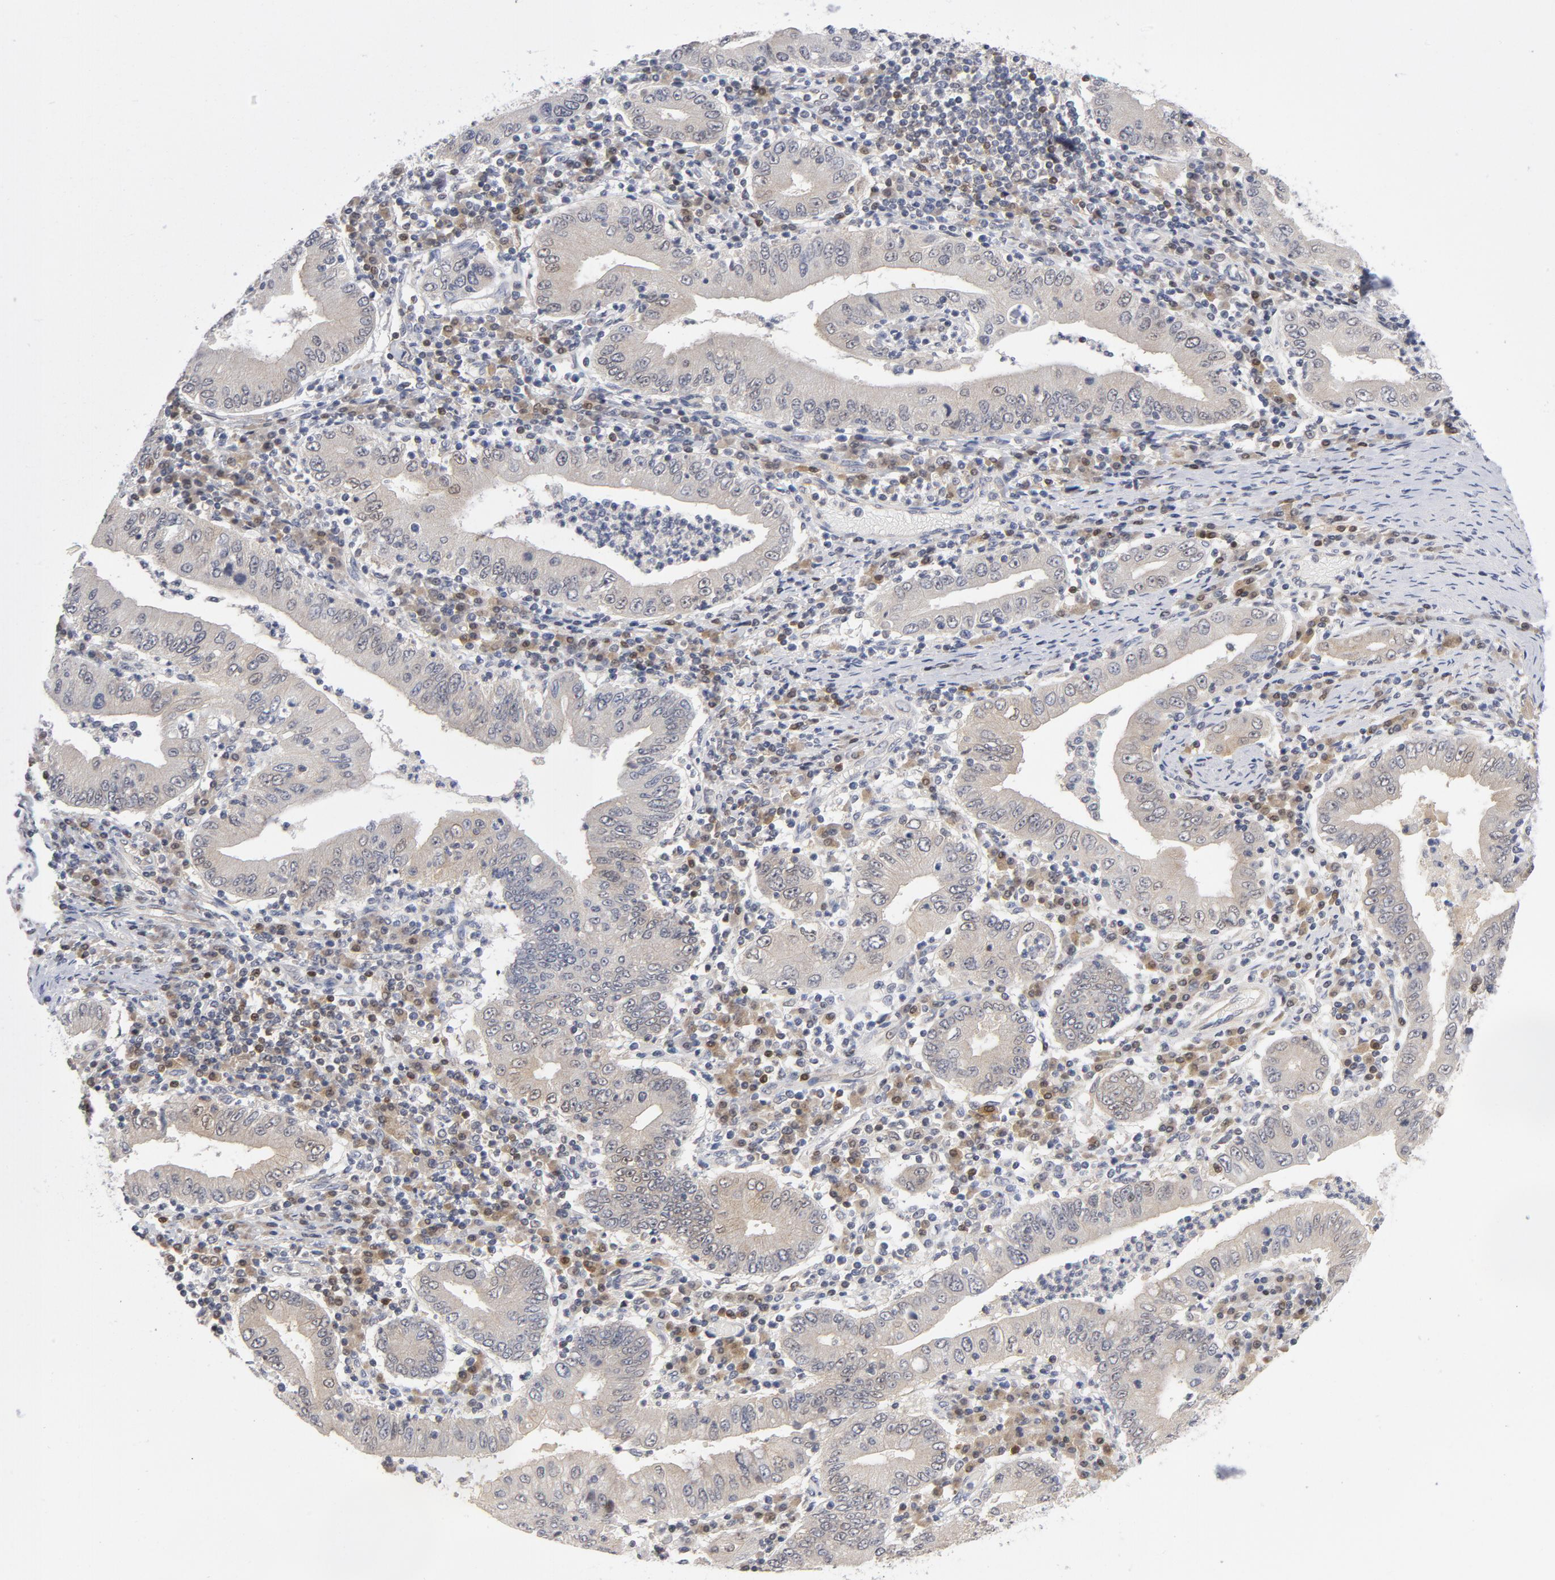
{"staining": {"intensity": "negative", "quantity": "none", "location": "none"}, "tissue": "stomach cancer", "cell_type": "Tumor cells", "image_type": "cancer", "snomed": [{"axis": "morphology", "description": "Normal tissue, NOS"}, {"axis": "morphology", "description": "Adenocarcinoma, NOS"}, {"axis": "topography", "description": "Esophagus"}, {"axis": "topography", "description": "Stomach, upper"}, {"axis": "topography", "description": "Peripheral nerve tissue"}], "caption": "This is a micrograph of immunohistochemistry staining of stomach adenocarcinoma, which shows no staining in tumor cells.", "gene": "TRADD", "patient": {"sex": "male", "age": 62}}